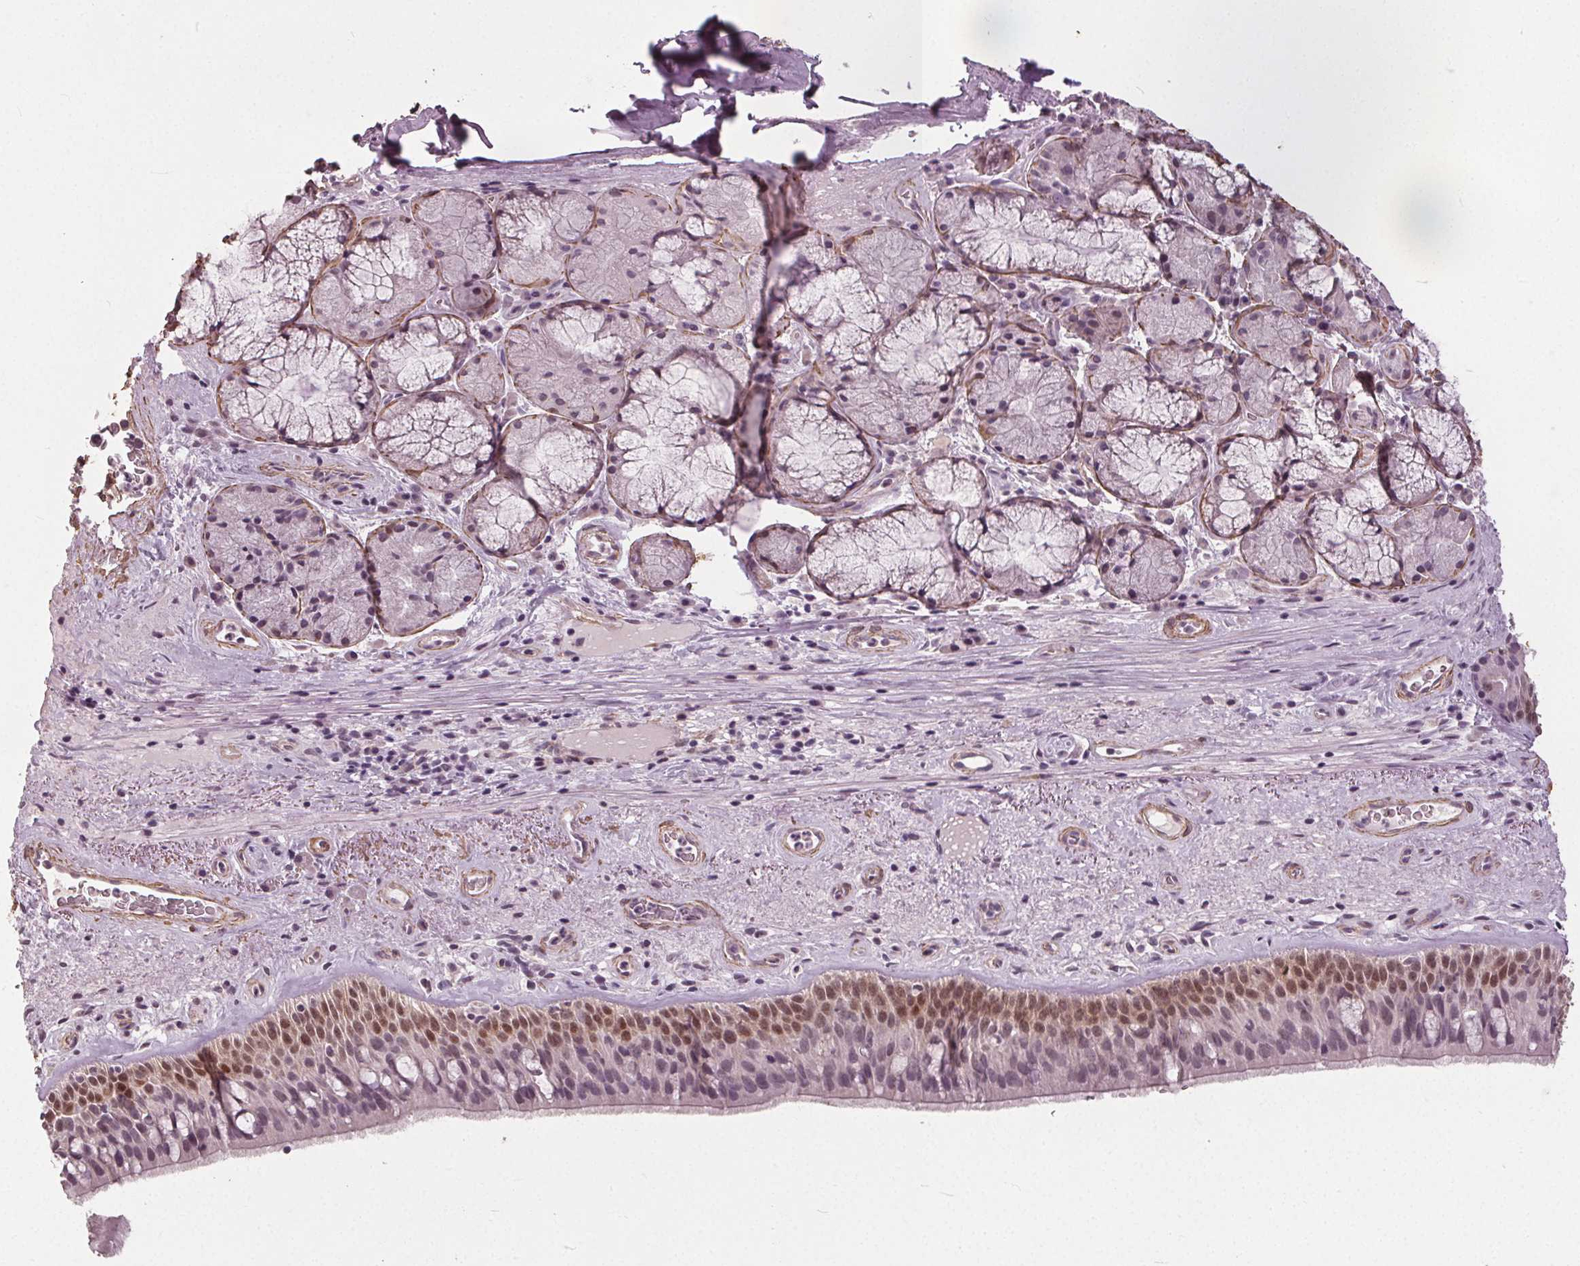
{"staining": {"intensity": "moderate", "quantity": "25%-75%", "location": "nuclear"}, "tissue": "bronchus", "cell_type": "Respiratory epithelial cells", "image_type": "normal", "snomed": [{"axis": "morphology", "description": "Normal tissue, NOS"}, {"axis": "topography", "description": "Bronchus"}], "caption": "Protein expression analysis of benign bronchus displays moderate nuclear expression in approximately 25%-75% of respiratory epithelial cells. Using DAB (3,3'-diaminobenzidine) (brown) and hematoxylin (blue) stains, captured at high magnification using brightfield microscopy.", "gene": "PKP1", "patient": {"sex": "male", "age": 48}}